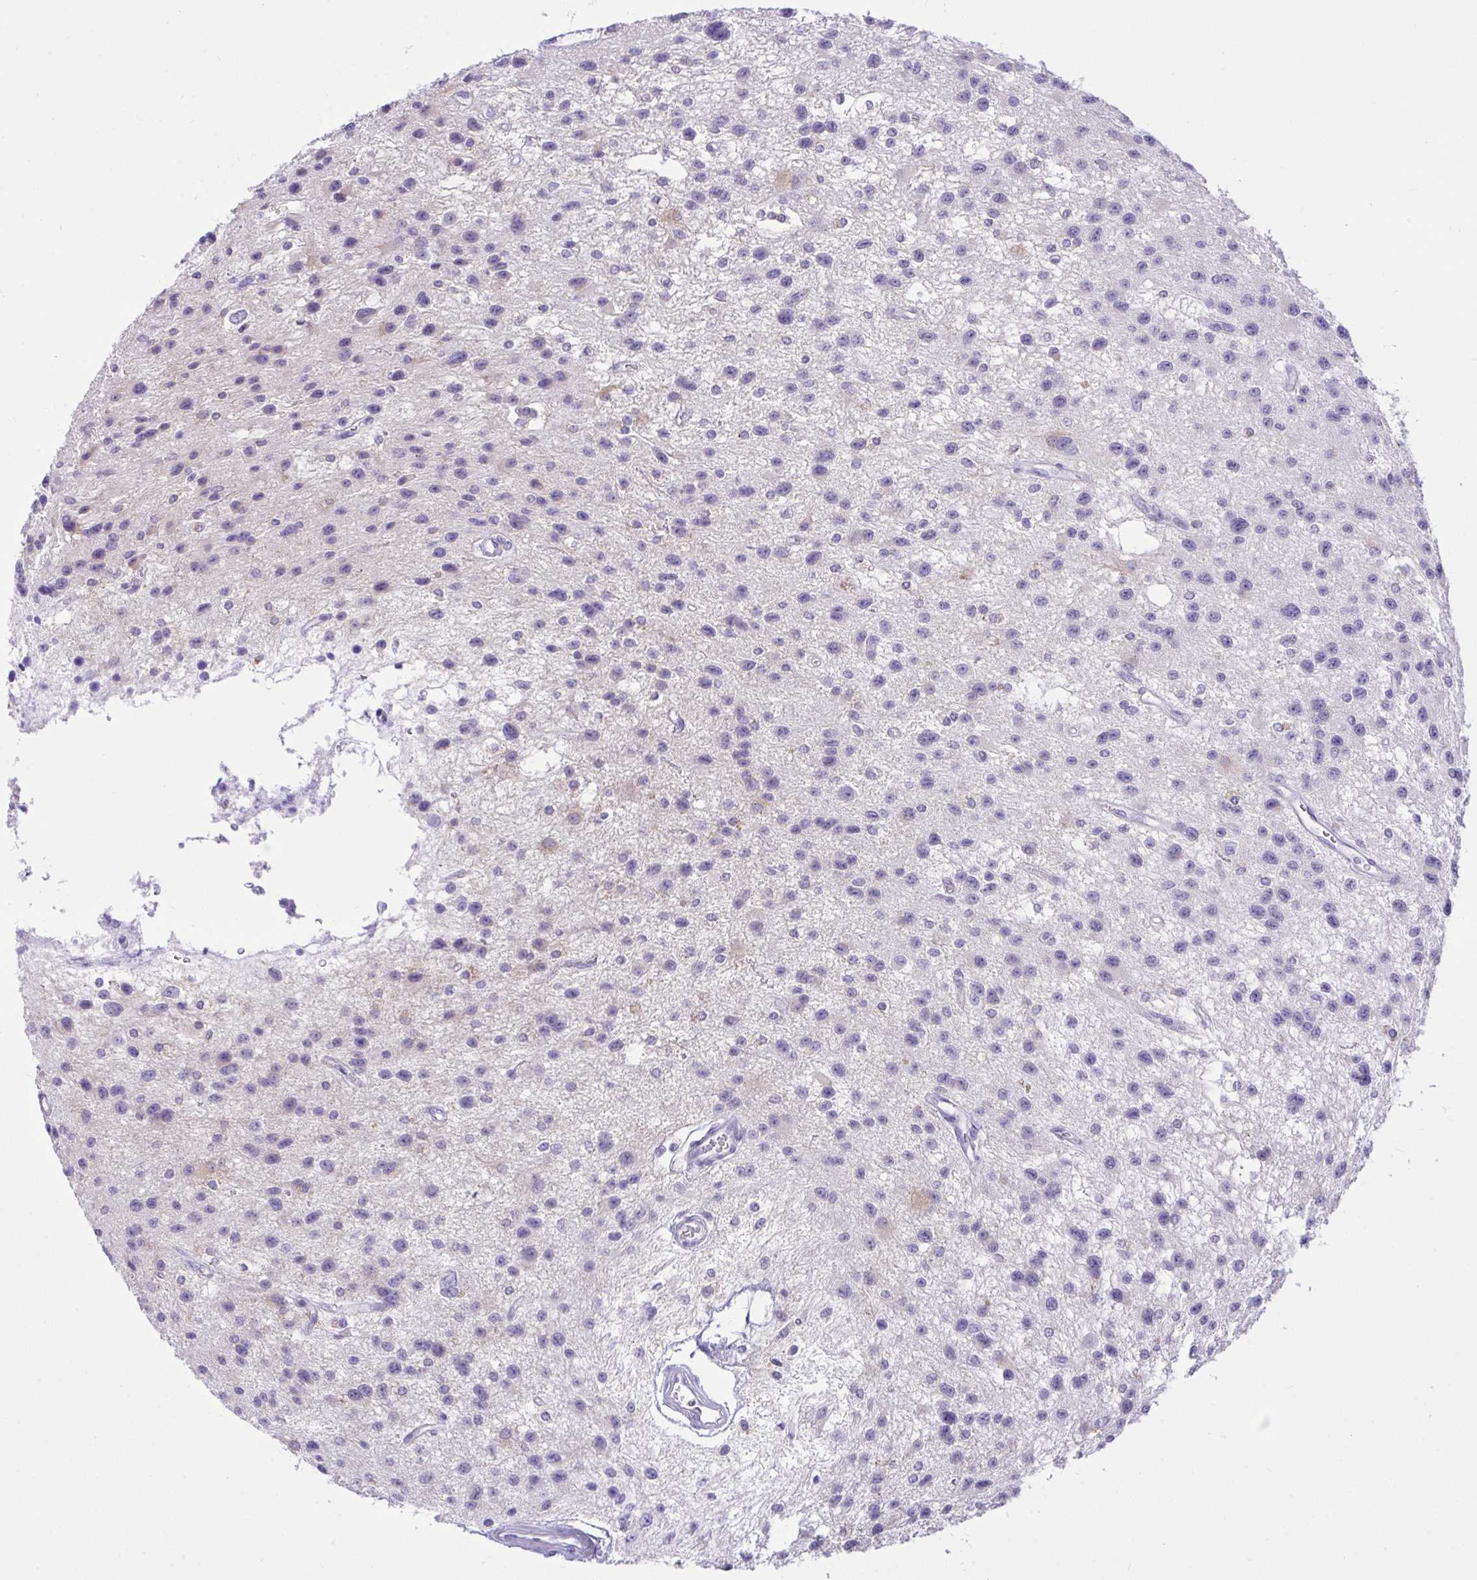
{"staining": {"intensity": "negative", "quantity": "none", "location": "none"}, "tissue": "glioma", "cell_type": "Tumor cells", "image_type": "cancer", "snomed": [{"axis": "morphology", "description": "Glioma, malignant, Low grade"}, {"axis": "topography", "description": "Brain"}], "caption": "Glioma stained for a protein using IHC reveals no positivity tumor cells.", "gene": "GPRIN3", "patient": {"sex": "male", "age": 43}}